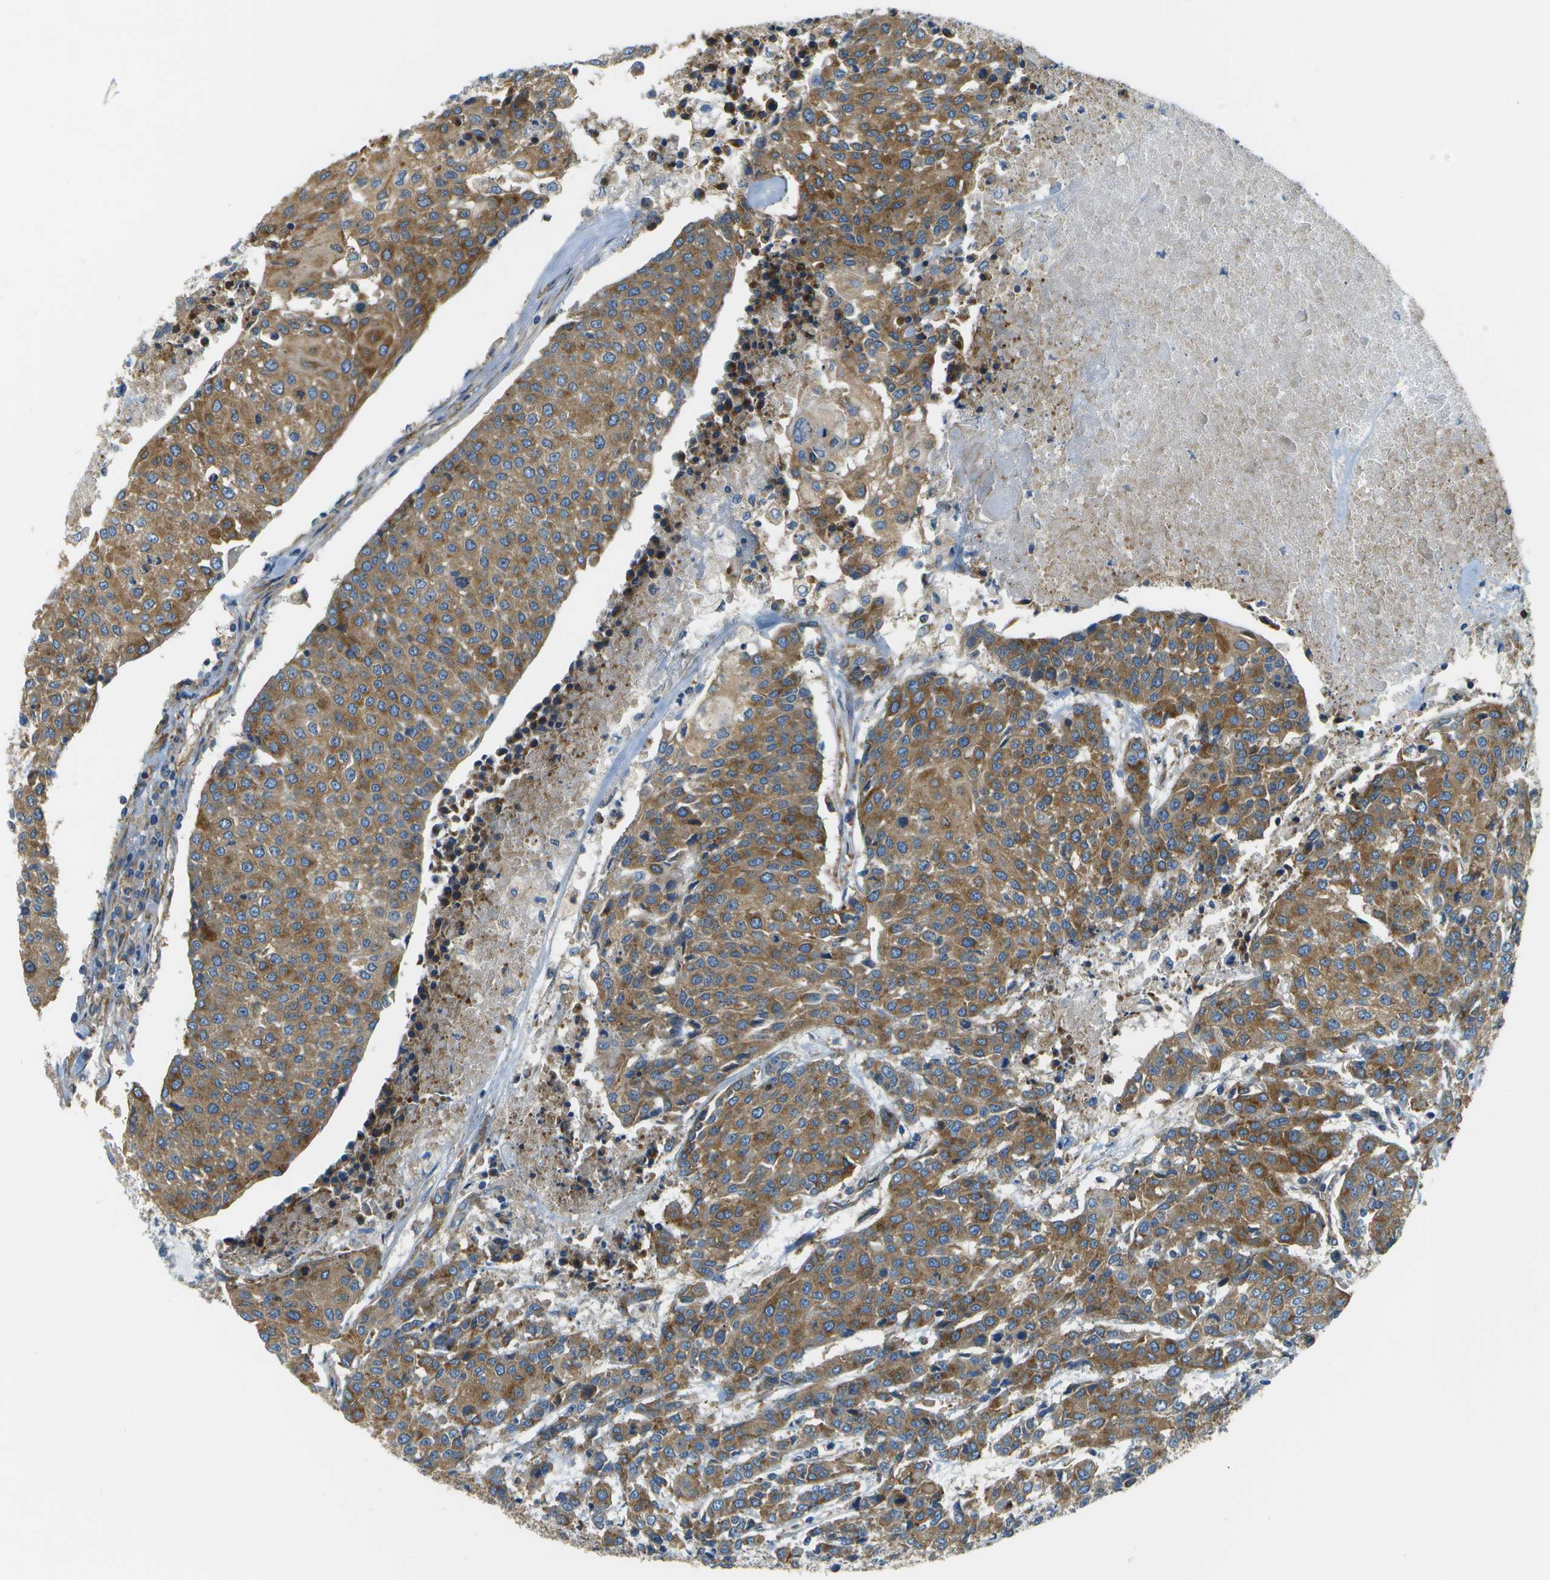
{"staining": {"intensity": "moderate", "quantity": ">75%", "location": "cytoplasmic/membranous"}, "tissue": "urothelial cancer", "cell_type": "Tumor cells", "image_type": "cancer", "snomed": [{"axis": "morphology", "description": "Urothelial carcinoma, High grade"}, {"axis": "topography", "description": "Urinary bladder"}], "caption": "Human urothelial cancer stained with a protein marker shows moderate staining in tumor cells.", "gene": "CLTC", "patient": {"sex": "female", "age": 85}}